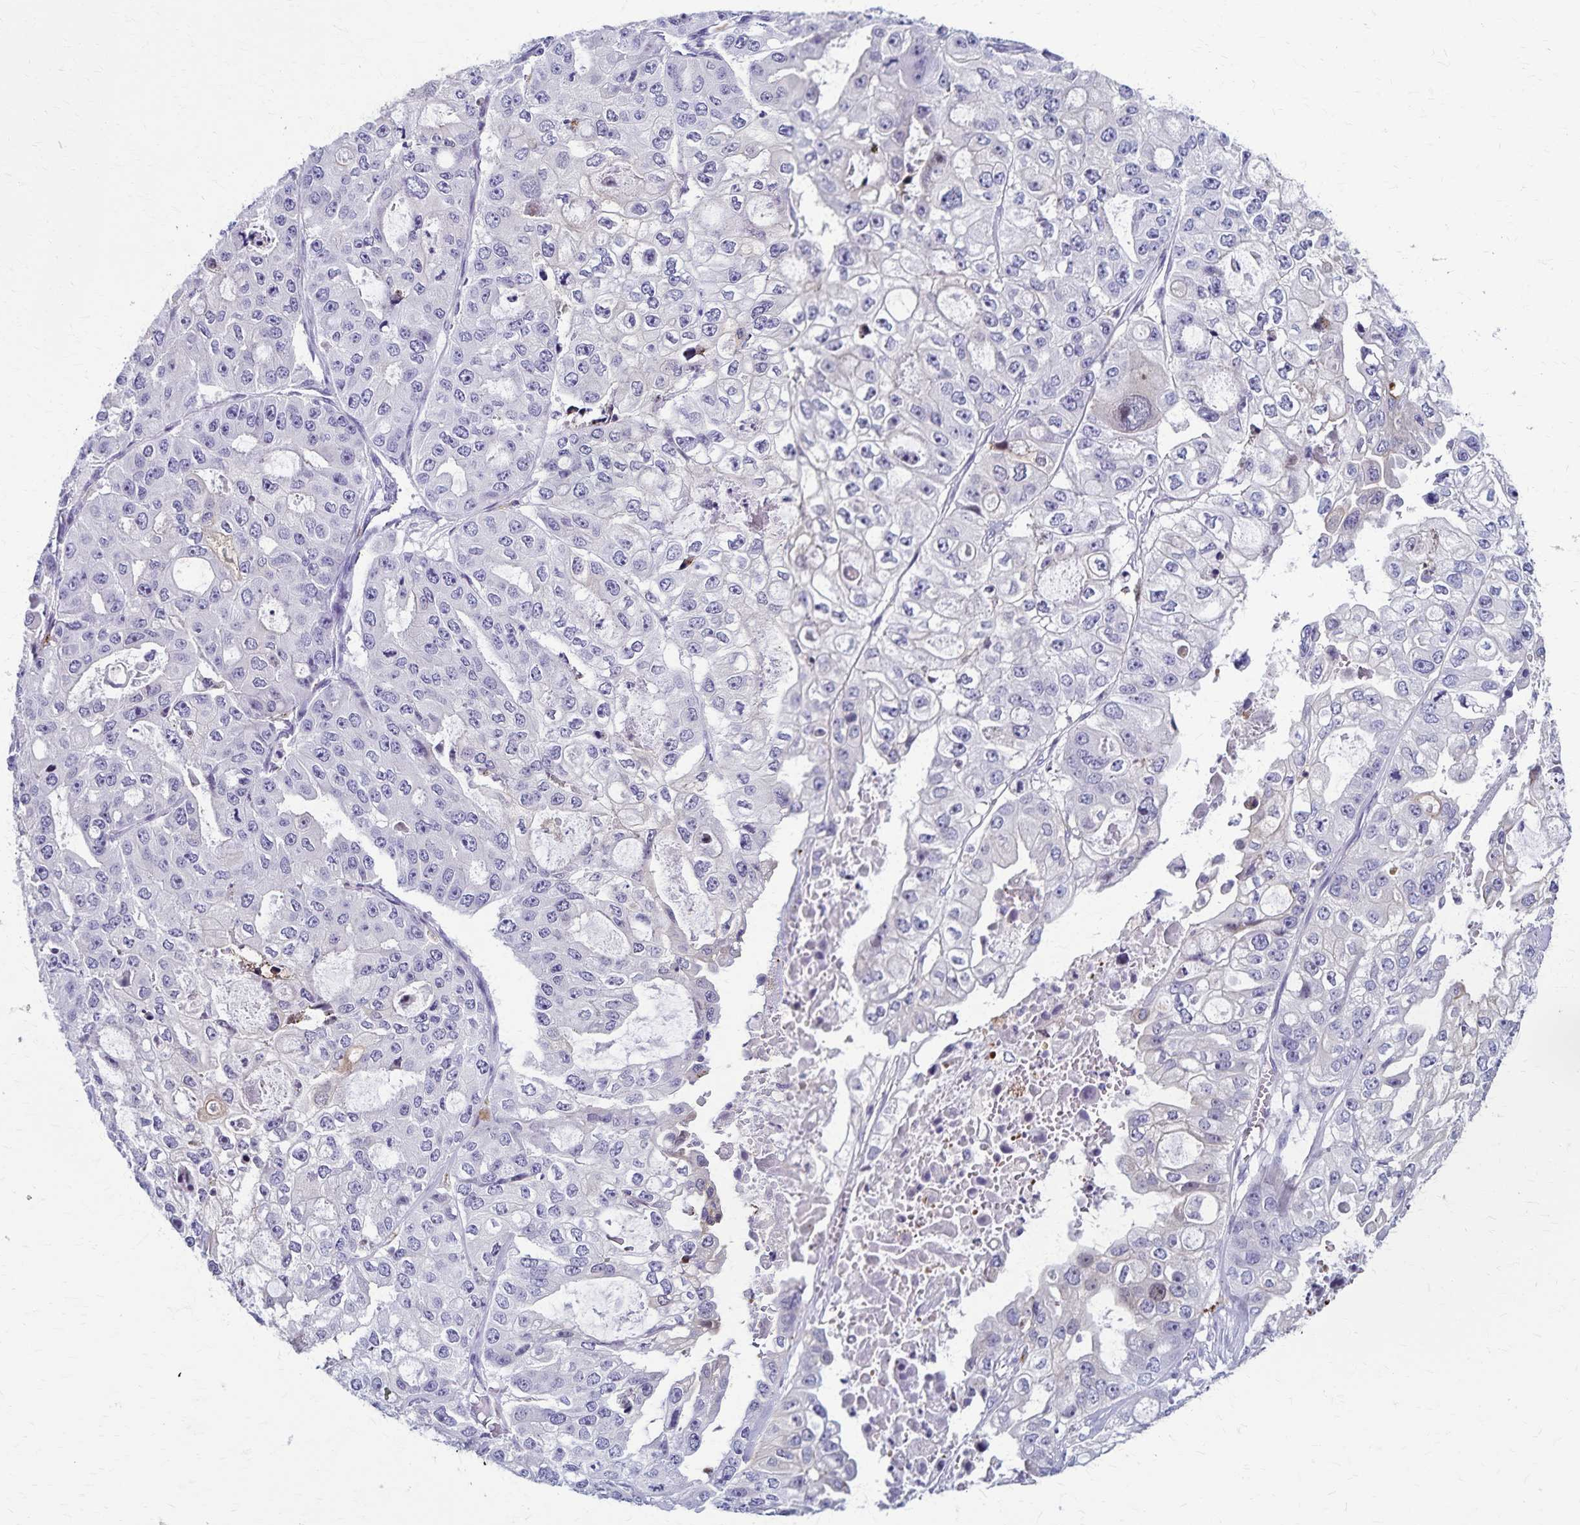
{"staining": {"intensity": "negative", "quantity": "none", "location": "none"}, "tissue": "ovarian cancer", "cell_type": "Tumor cells", "image_type": "cancer", "snomed": [{"axis": "morphology", "description": "Cystadenocarcinoma, serous, NOS"}, {"axis": "topography", "description": "Ovary"}], "caption": "Image shows no protein positivity in tumor cells of serous cystadenocarcinoma (ovarian) tissue. (Stains: DAB (3,3'-diaminobenzidine) IHC with hematoxylin counter stain, Microscopy: brightfield microscopy at high magnification).", "gene": "TMEM60", "patient": {"sex": "female", "age": 56}}